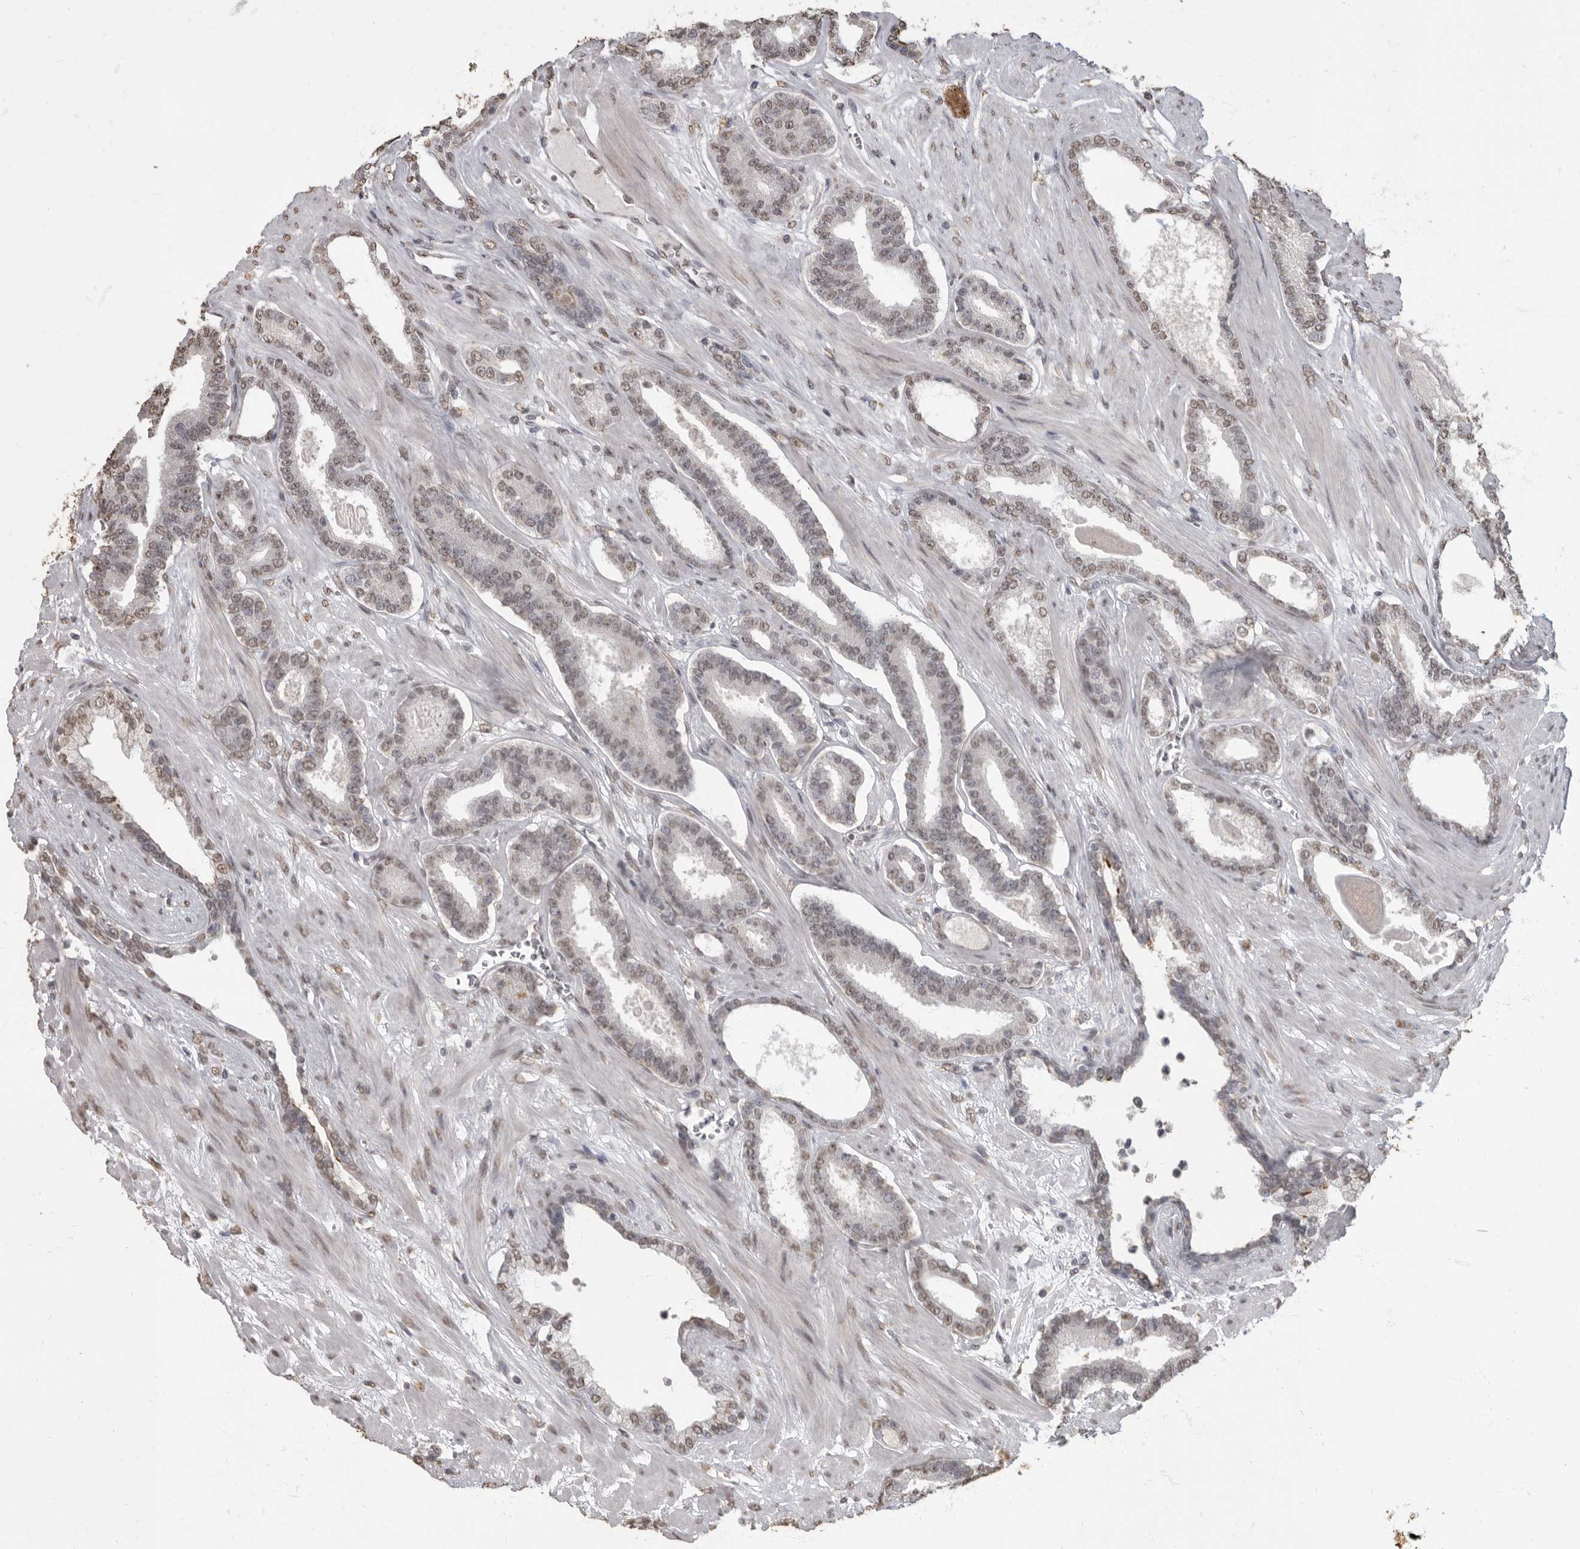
{"staining": {"intensity": "weak", "quantity": "25%-75%", "location": "nuclear"}, "tissue": "prostate cancer", "cell_type": "Tumor cells", "image_type": "cancer", "snomed": [{"axis": "morphology", "description": "Adenocarcinoma, Low grade"}, {"axis": "topography", "description": "Prostate"}], "caption": "Immunohistochemistry (IHC) photomicrograph of low-grade adenocarcinoma (prostate) stained for a protein (brown), which shows low levels of weak nuclear expression in about 25%-75% of tumor cells.", "gene": "NBL1", "patient": {"sex": "male", "age": 70}}